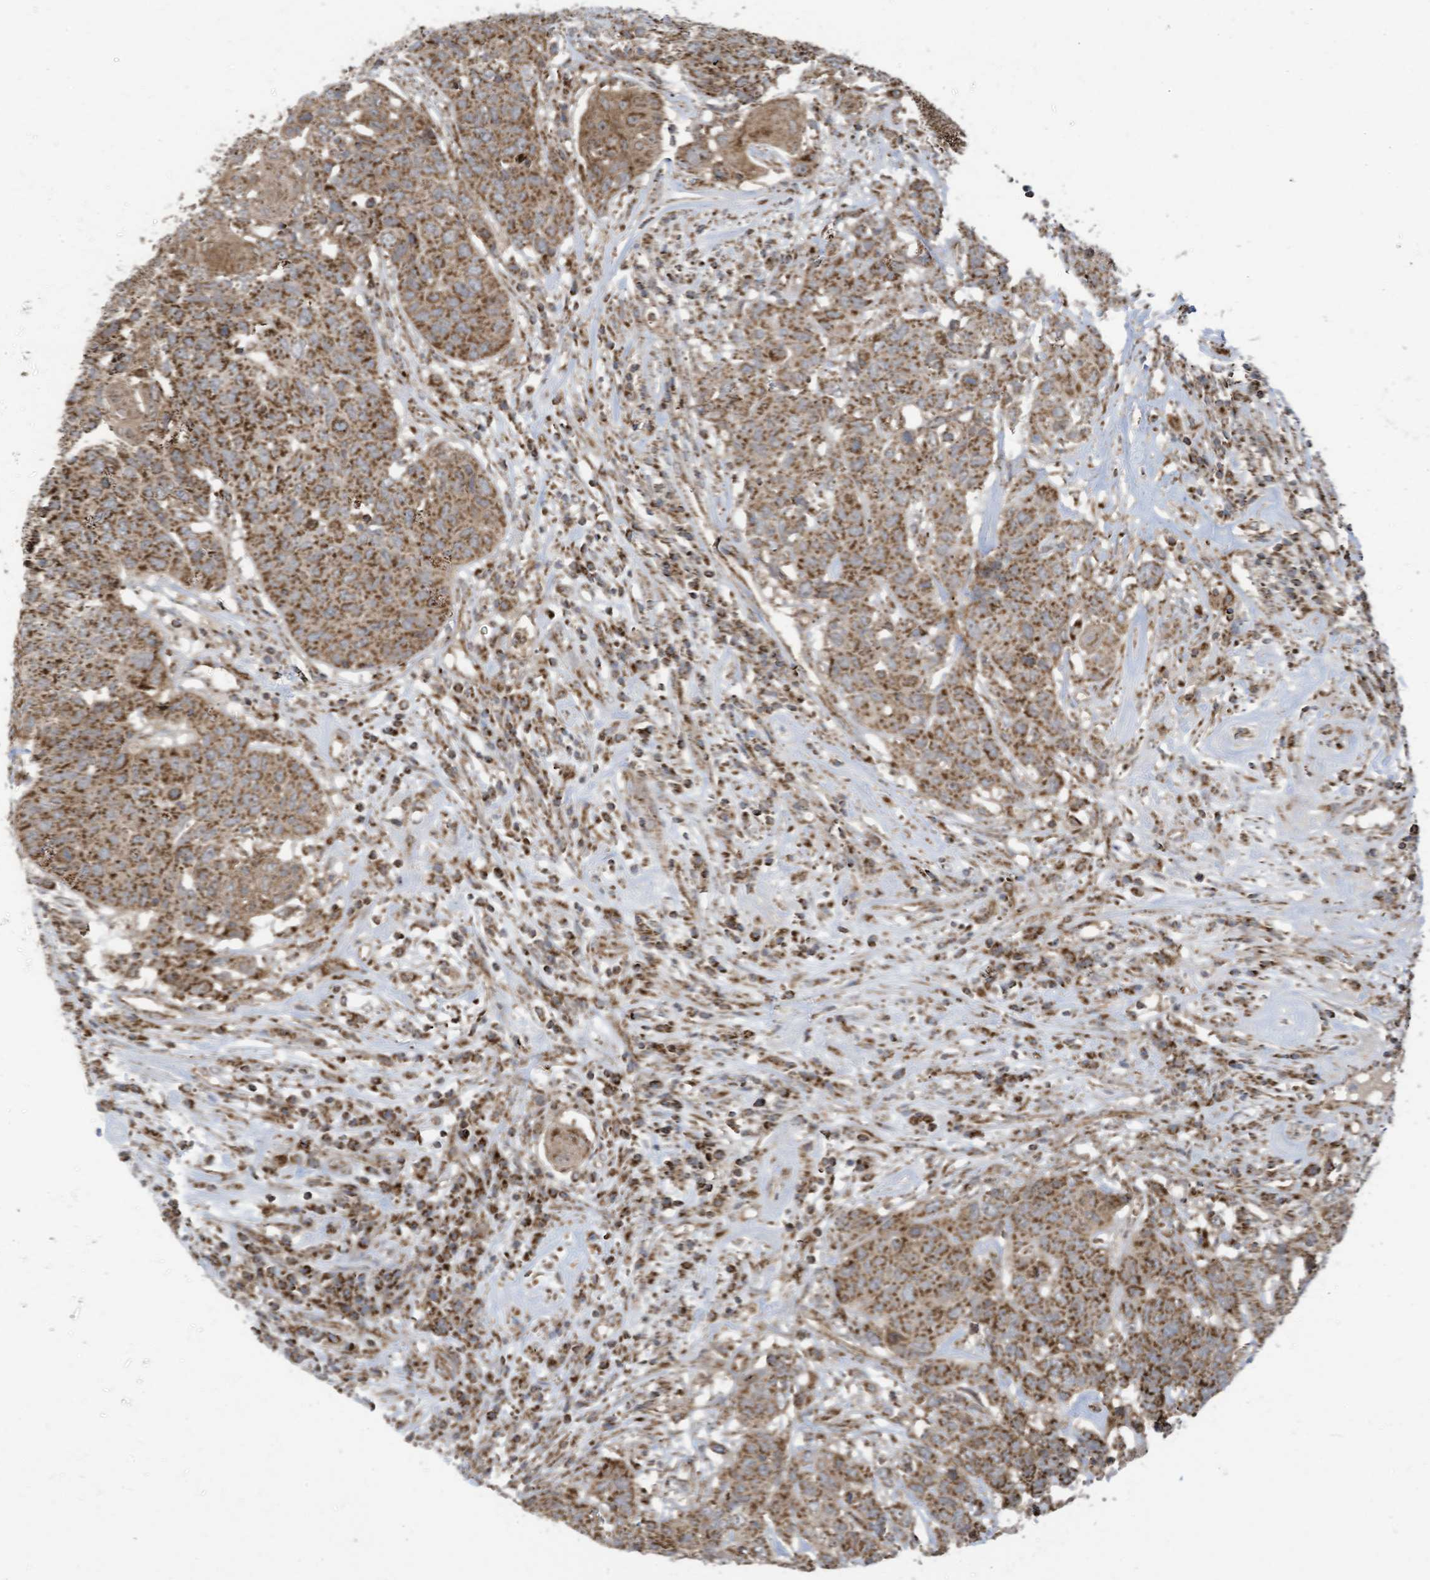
{"staining": {"intensity": "moderate", "quantity": ">75%", "location": "cytoplasmic/membranous"}, "tissue": "head and neck cancer", "cell_type": "Tumor cells", "image_type": "cancer", "snomed": [{"axis": "morphology", "description": "Squamous cell carcinoma, NOS"}, {"axis": "topography", "description": "Head-Neck"}], "caption": "Human head and neck cancer stained with a brown dye shows moderate cytoplasmic/membranous positive positivity in approximately >75% of tumor cells.", "gene": "COX10", "patient": {"sex": "male", "age": 66}}